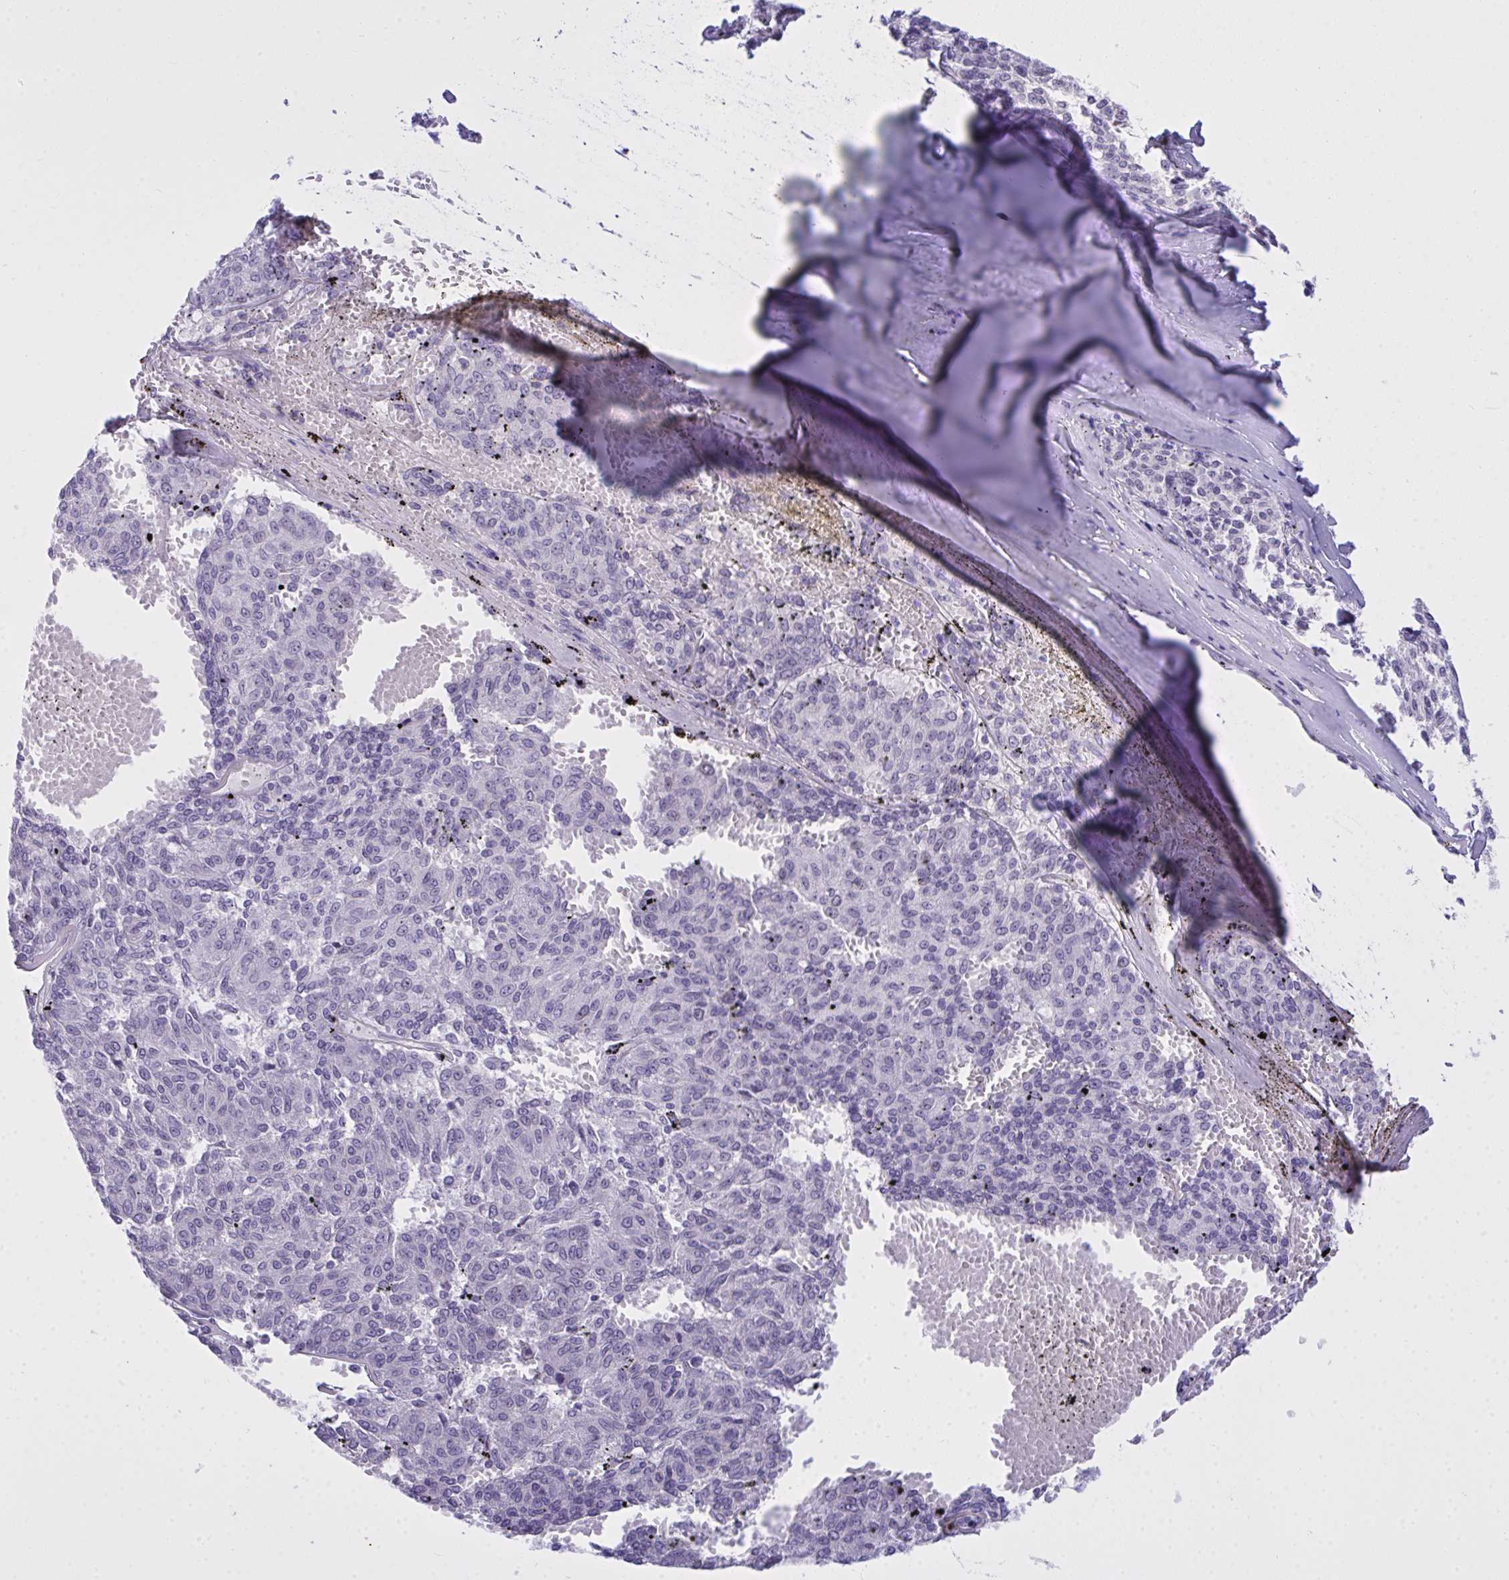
{"staining": {"intensity": "negative", "quantity": "none", "location": "none"}, "tissue": "melanoma", "cell_type": "Tumor cells", "image_type": "cancer", "snomed": [{"axis": "morphology", "description": "Malignant melanoma, NOS"}, {"axis": "topography", "description": "Skin"}], "caption": "High power microscopy photomicrograph of an IHC micrograph of melanoma, revealing no significant staining in tumor cells. (IHC, brightfield microscopy, high magnification).", "gene": "TEAD4", "patient": {"sex": "female", "age": 72}}